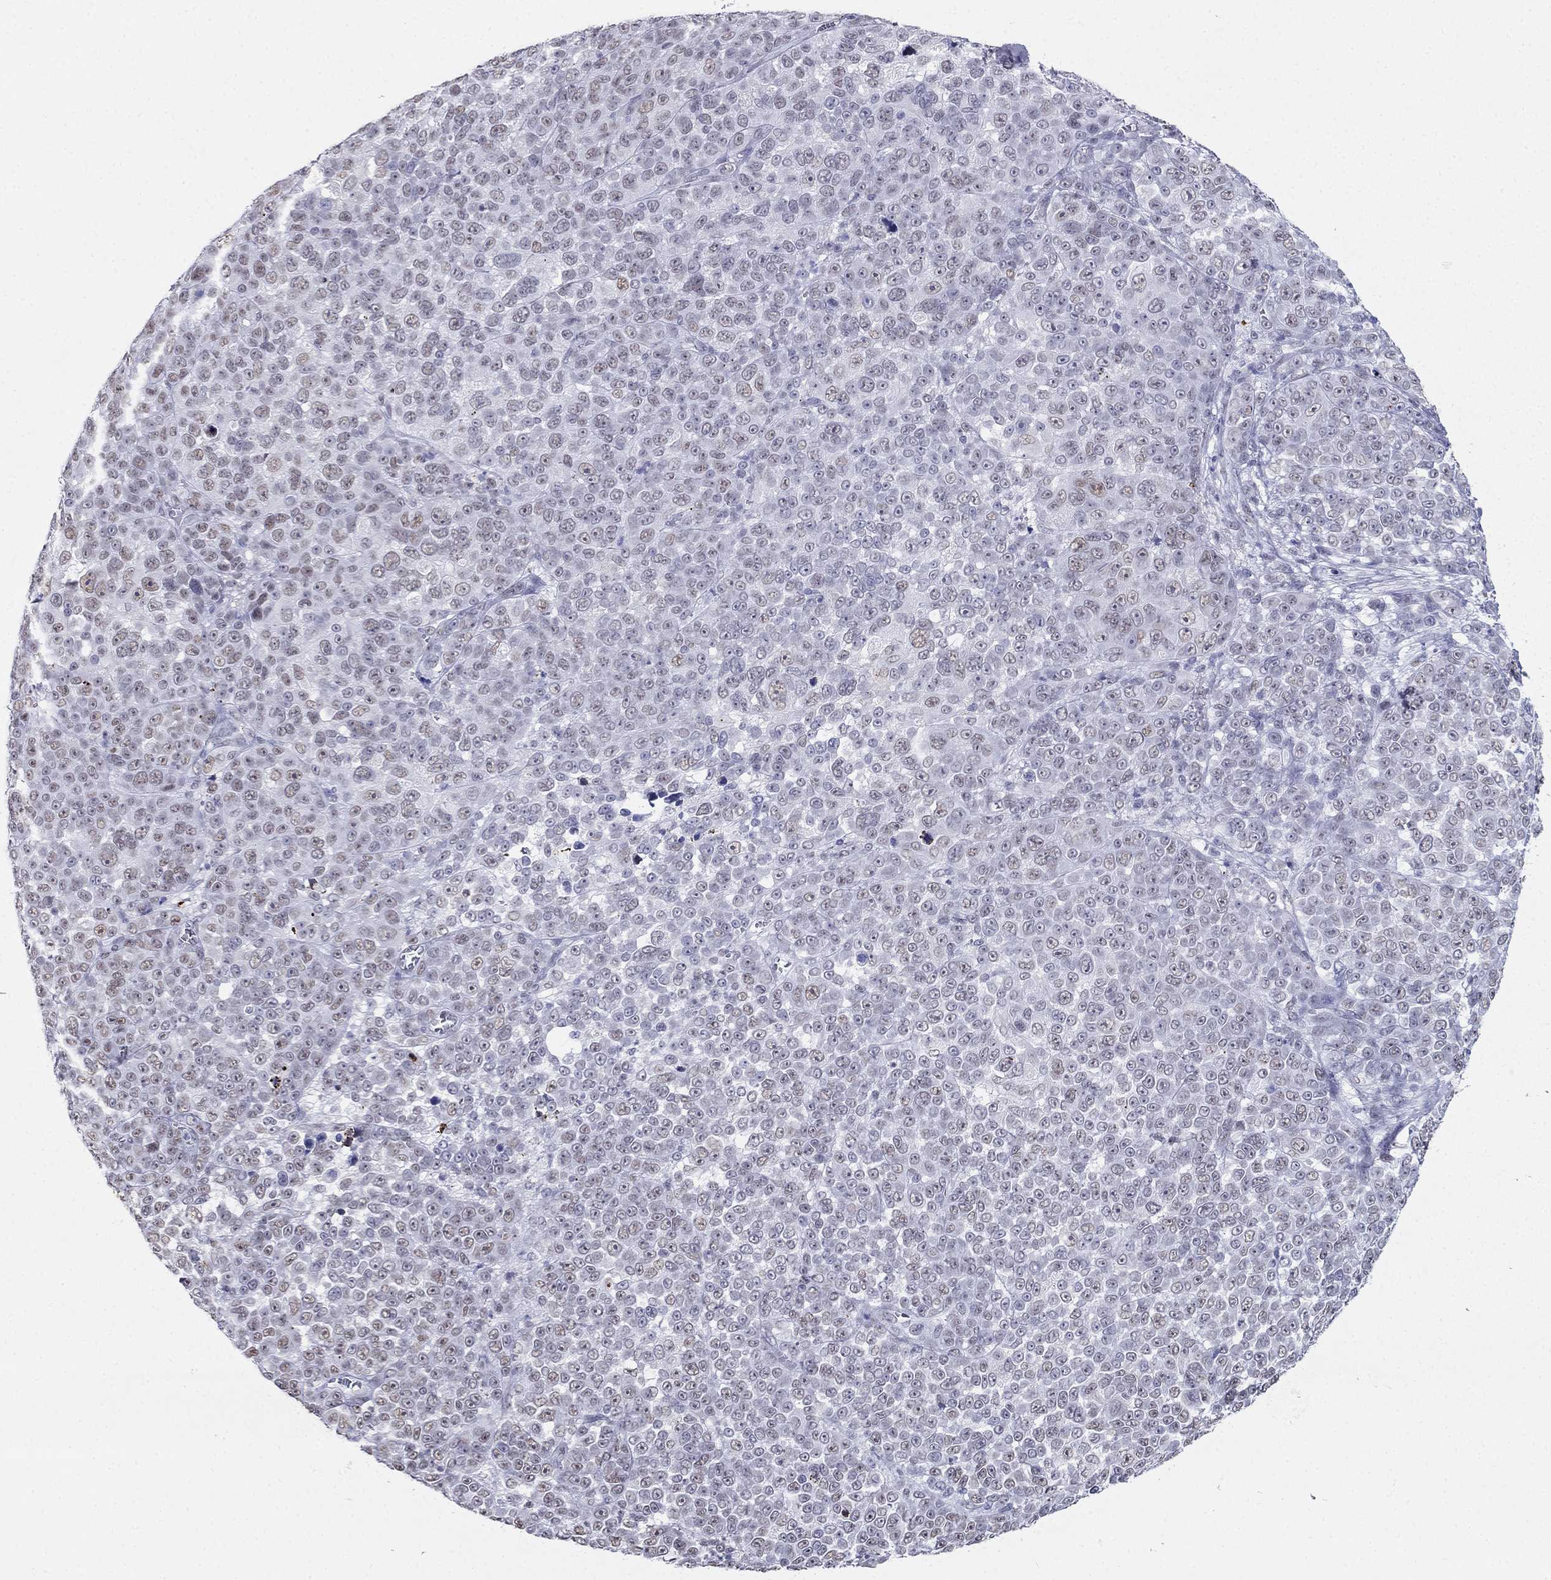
{"staining": {"intensity": "weak", "quantity": "<25%", "location": "nuclear"}, "tissue": "melanoma", "cell_type": "Tumor cells", "image_type": "cancer", "snomed": [{"axis": "morphology", "description": "Malignant melanoma, NOS"}, {"axis": "topography", "description": "Skin"}], "caption": "Protein analysis of malignant melanoma demonstrates no significant positivity in tumor cells.", "gene": "PPM1G", "patient": {"sex": "female", "age": 95}}